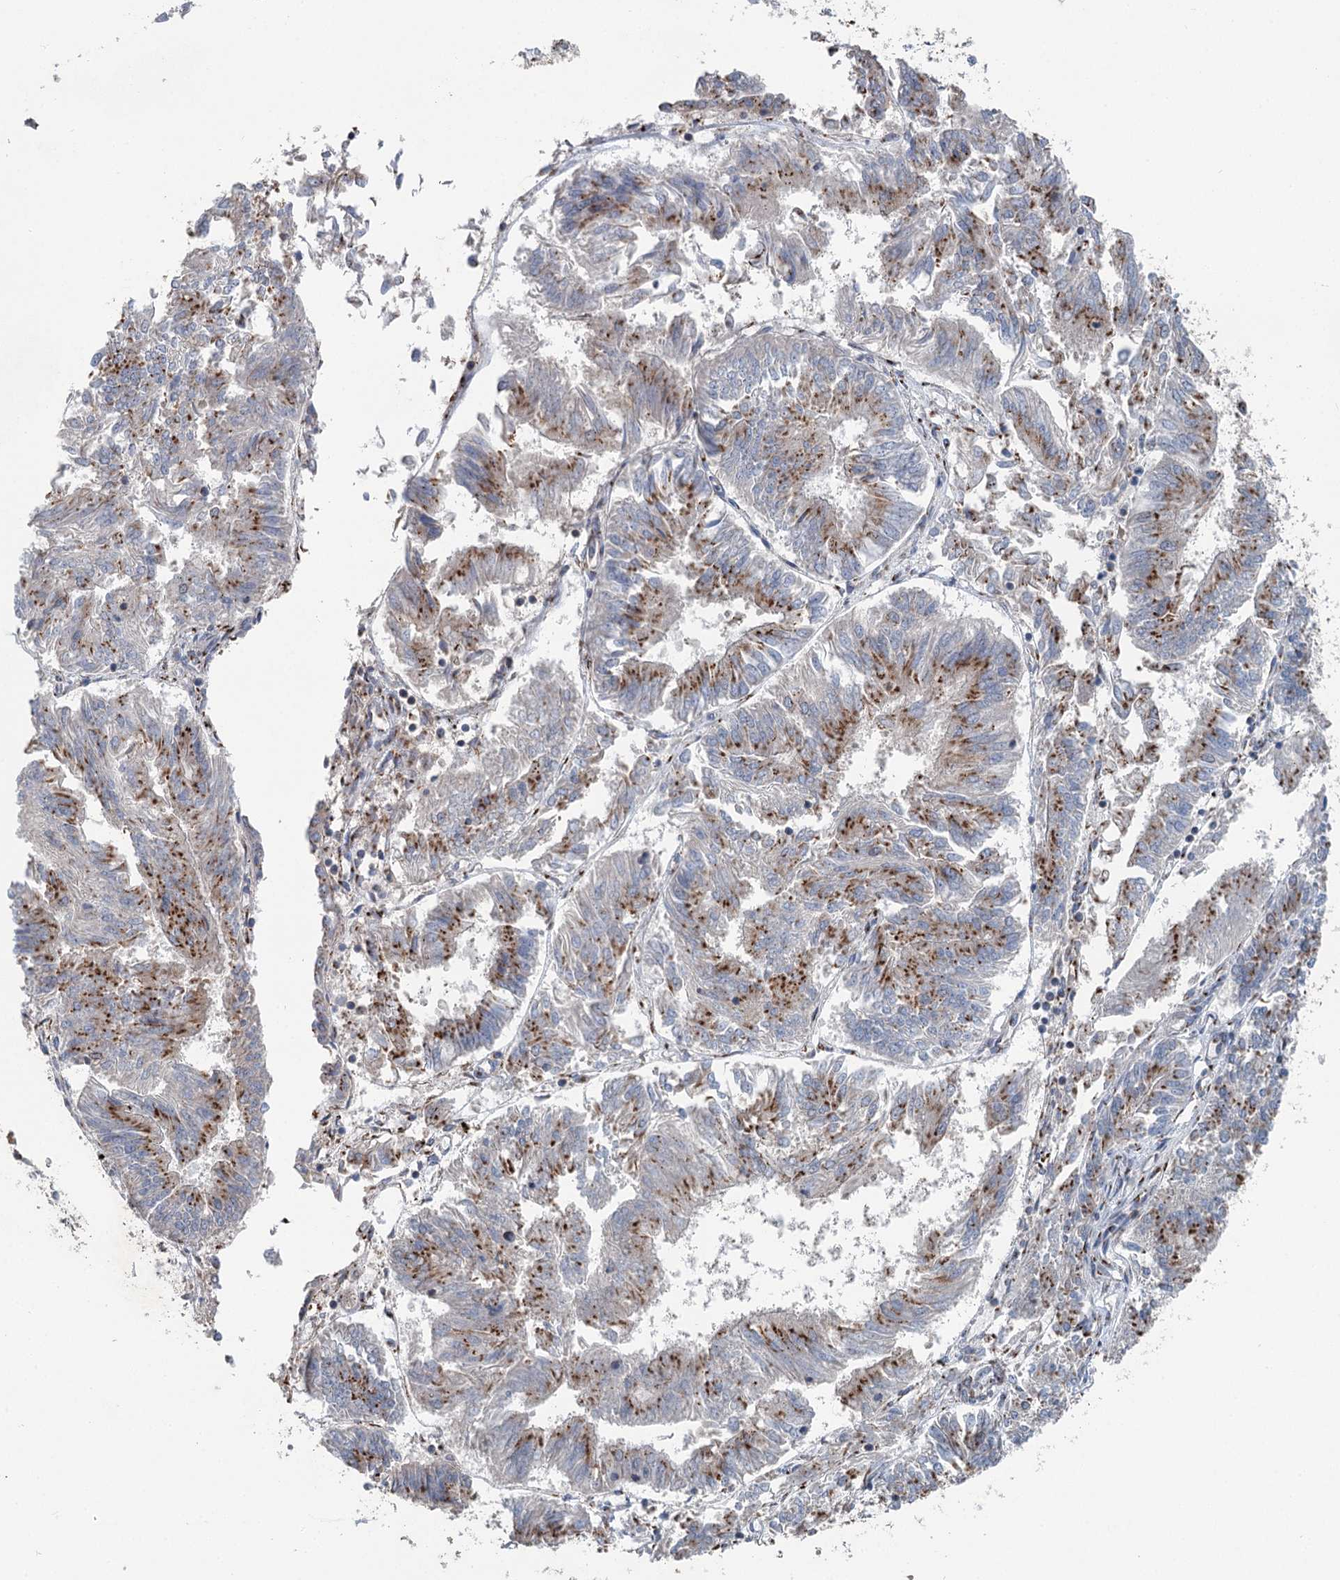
{"staining": {"intensity": "moderate", "quantity": ">75%", "location": "cytoplasmic/membranous"}, "tissue": "endometrial cancer", "cell_type": "Tumor cells", "image_type": "cancer", "snomed": [{"axis": "morphology", "description": "Adenocarcinoma, NOS"}, {"axis": "topography", "description": "Endometrium"}], "caption": "Immunohistochemical staining of endometrial adenocarcinoma exhibits moderate cytoplasmic/membranous protein staining in approximately >75% of tumor cells.", "gene": "ITIH5", "patient": {"sex": "female", "age": 58}}